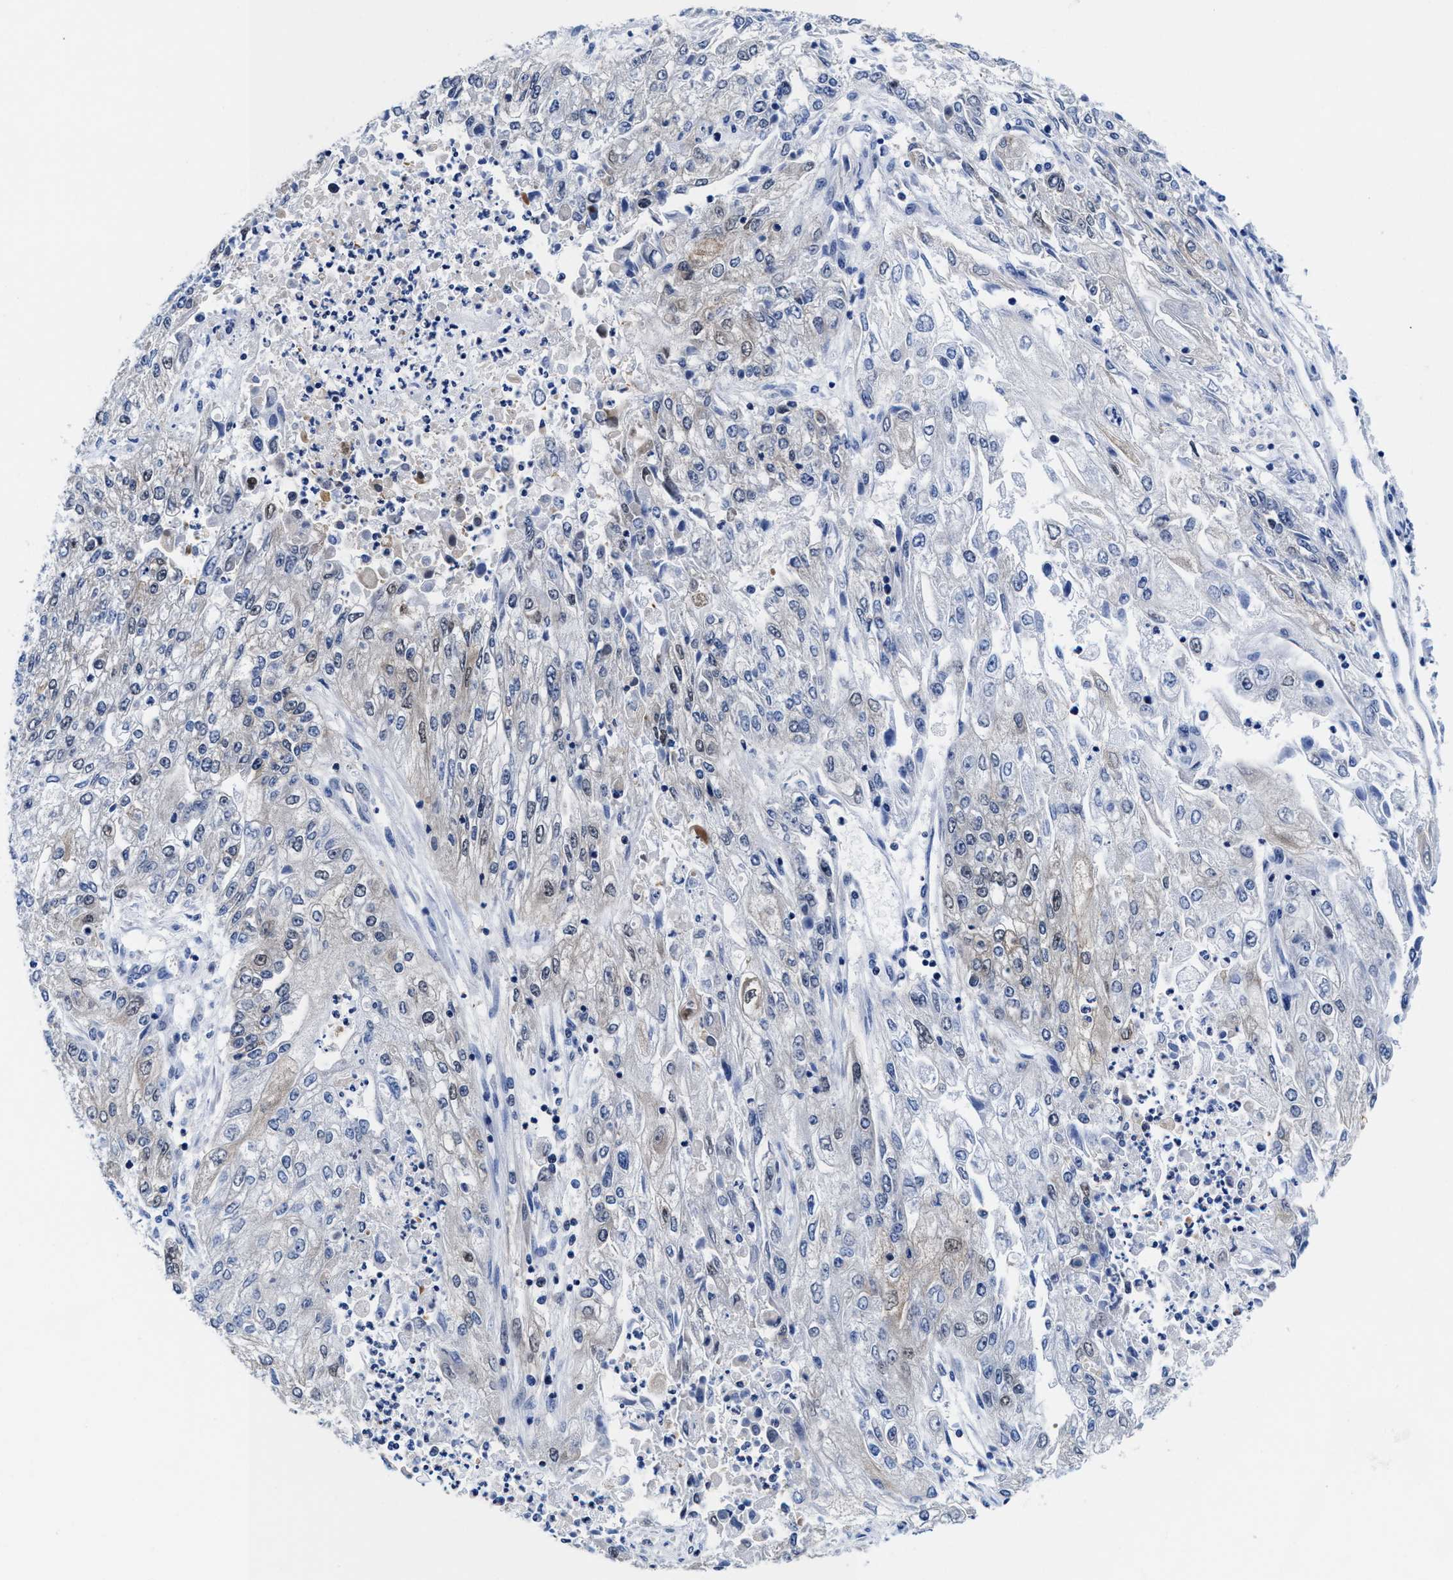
{"staining": {"intensity": "weak", "quantity": "<25%", "location": "cytoplasmic/membranous"}, "tissue": "endometrial cancer", "cell_type": "Tumor cells", "image_type": "cancer", "snomed": [{"axis": "morphology", "description": "Adenocarcinoma, NOS"}, {"axis": "topography", "description": "Endometrium"}], "caption": "A high-resolution histopathology image shows immunohistochemistry staining of endometrial adenocarcinoma, which reveals no significant expression in tumor cells. (Immunohistochemistry, brightfield microscopy, high magnification).", "gene": "ACLY", "patient": {"sex": "female", "age": 49}}